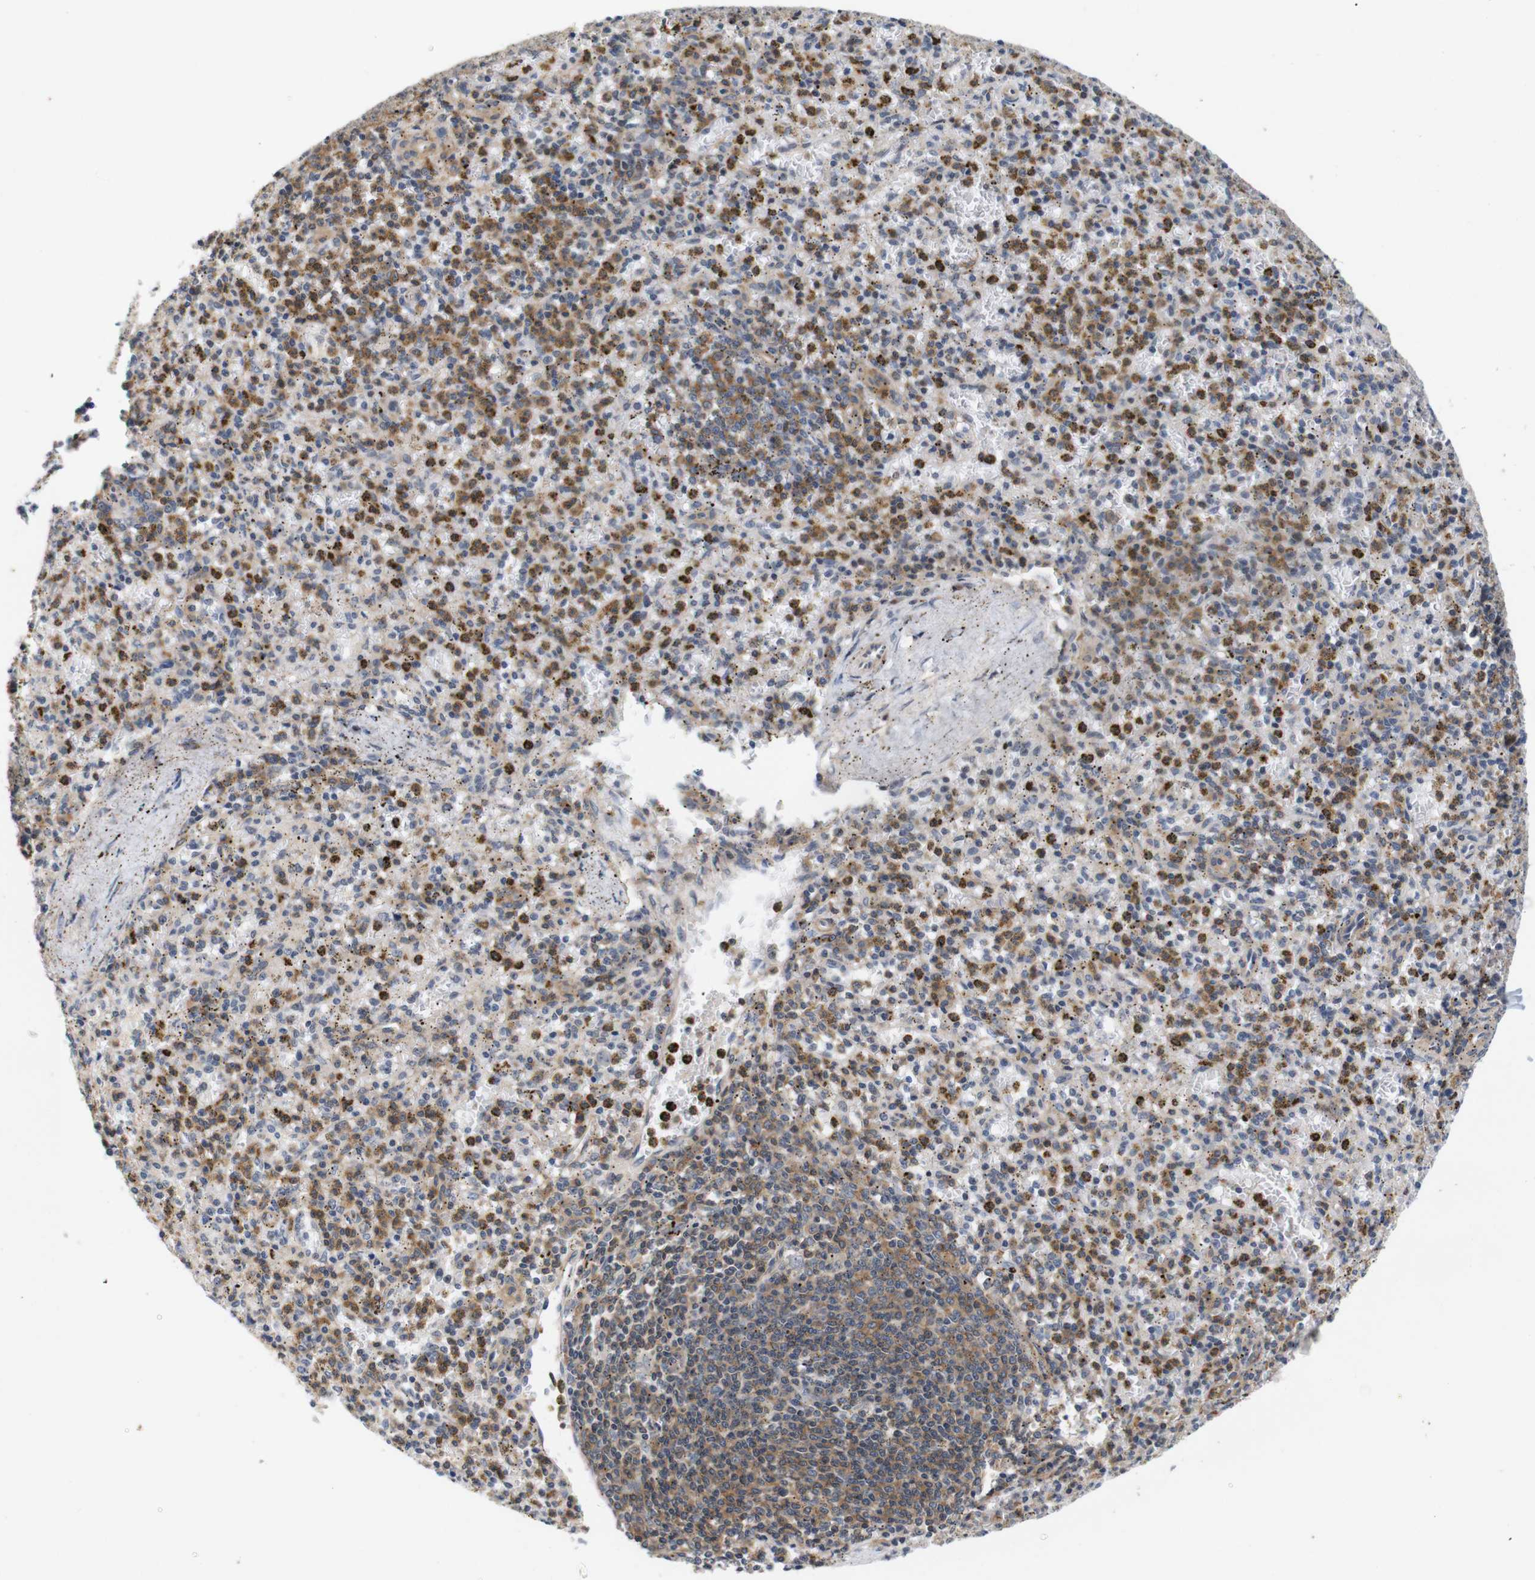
{"staining": {"intensity": "moderate", "quantity": ">75%", "location": "cytoplasmic/membranous"}, "tissue": "spleen", "cell_type": "Cells in red pulp", "image_type": "normal", "snomed": [{"axis": "morphology", "description": "Normal tissue, NOS"}, {"axis": "topography", "description": "Spleen"}], "caption": "The photomicrograph displays a brown stain indicating the presence of a protein in the cytoplasmic/membranous of cells in red pulp in spleen. (IHC, brightfield microscopy, high magnification).", "gene": "BRWD3", "patient": {"sex": "male", "age": 72}}